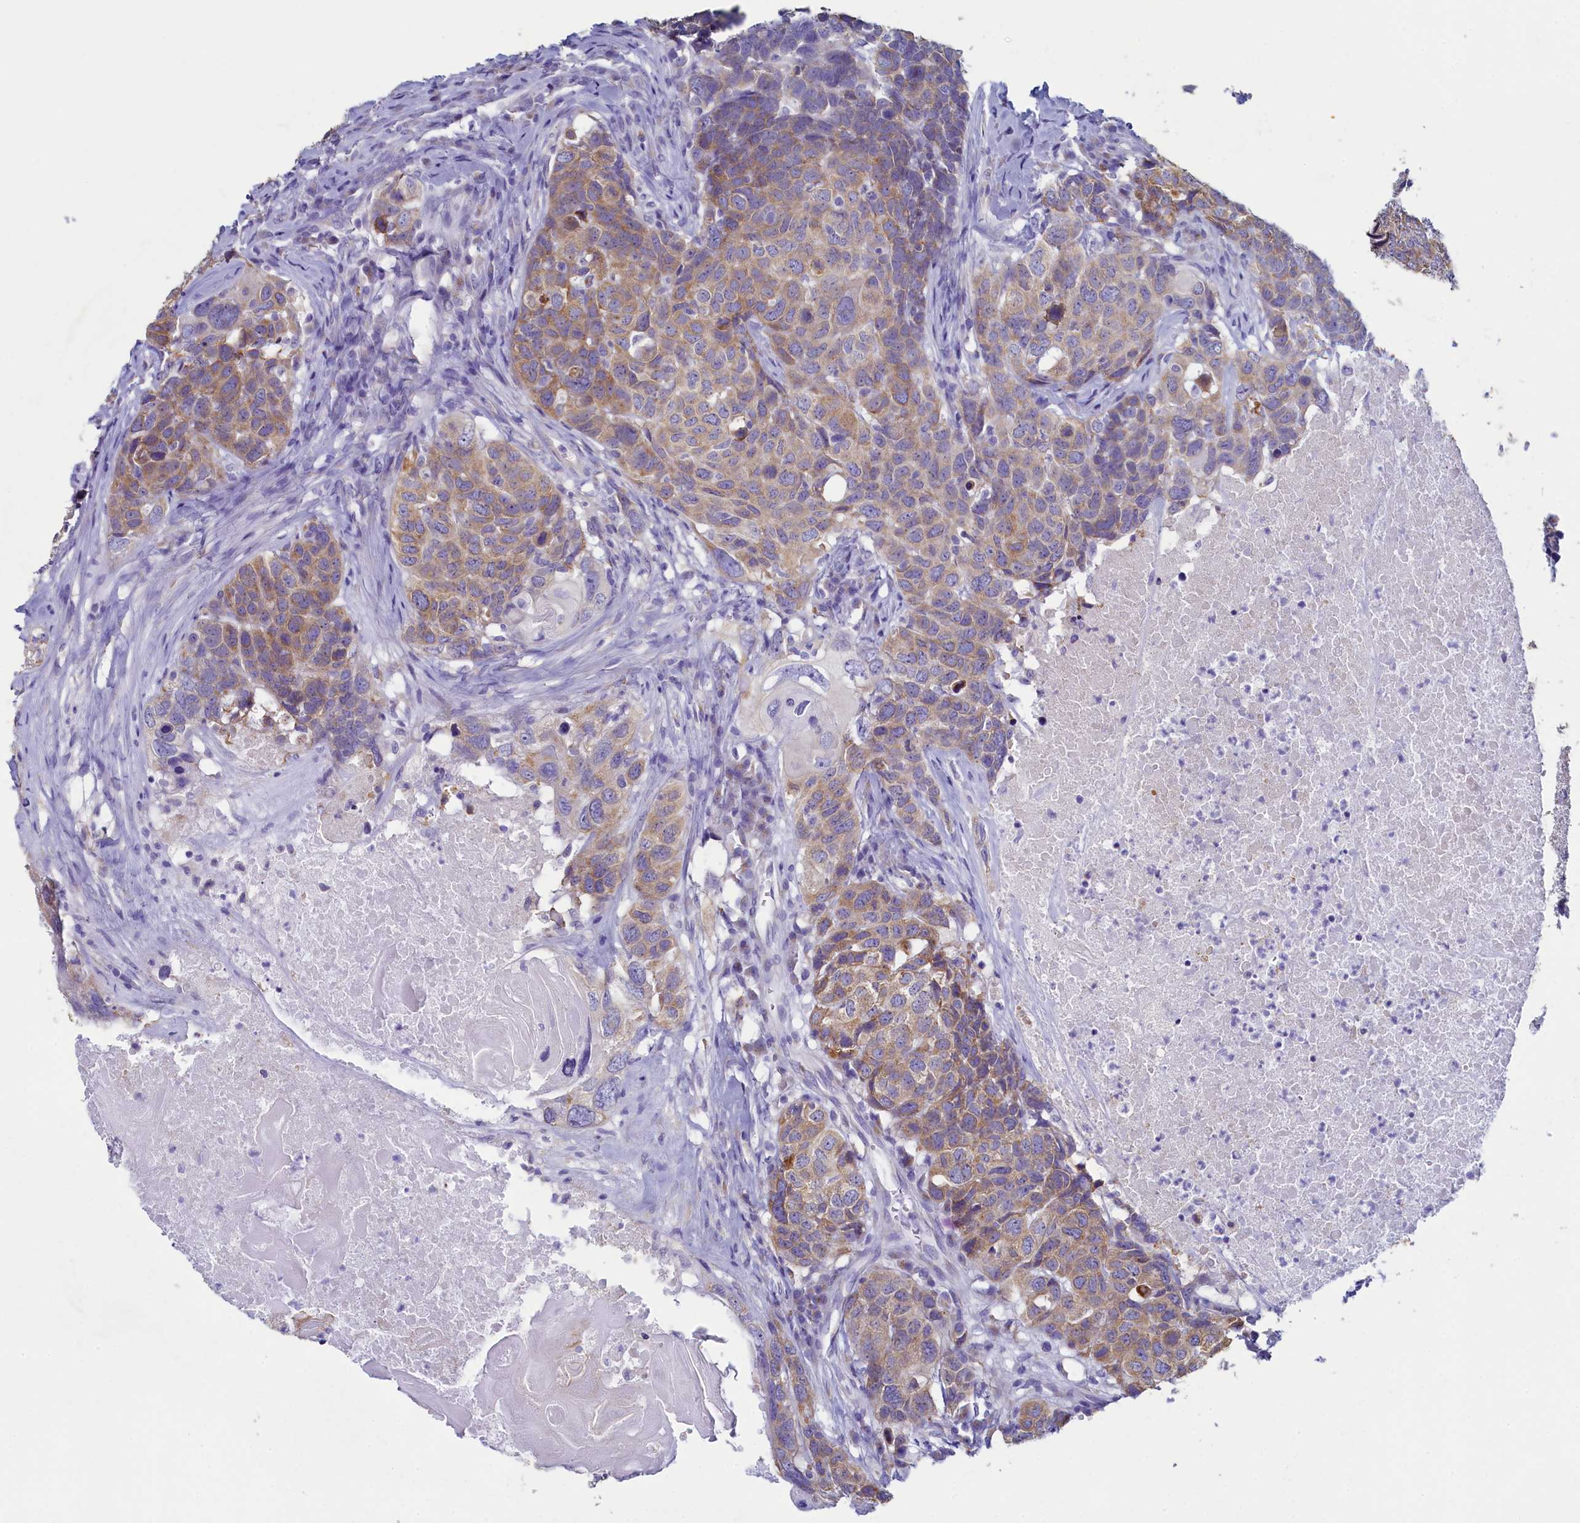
{"staining": {"intensity": "moderate", "quantity": ">75%", "location": "cytoplasmic/membranous"}, "tissue": "head and neck cancer", "cell_type": "Tumor cells", "image_type": "cancer", "snomed": [{"axis": "morphology", "description": "Squamous cell carcinoma, NOS"}, {"axis": "topography", "description": "Head-Neck"}], "caption": "This is a micrograph of IHC staining of head and neck squamous cell carcinoma, which shows moderate staining in the cytoplasmic/membranous of tumor cells.", "gene": "SKA3", "patient": {"sex": "male", "age": 66}}